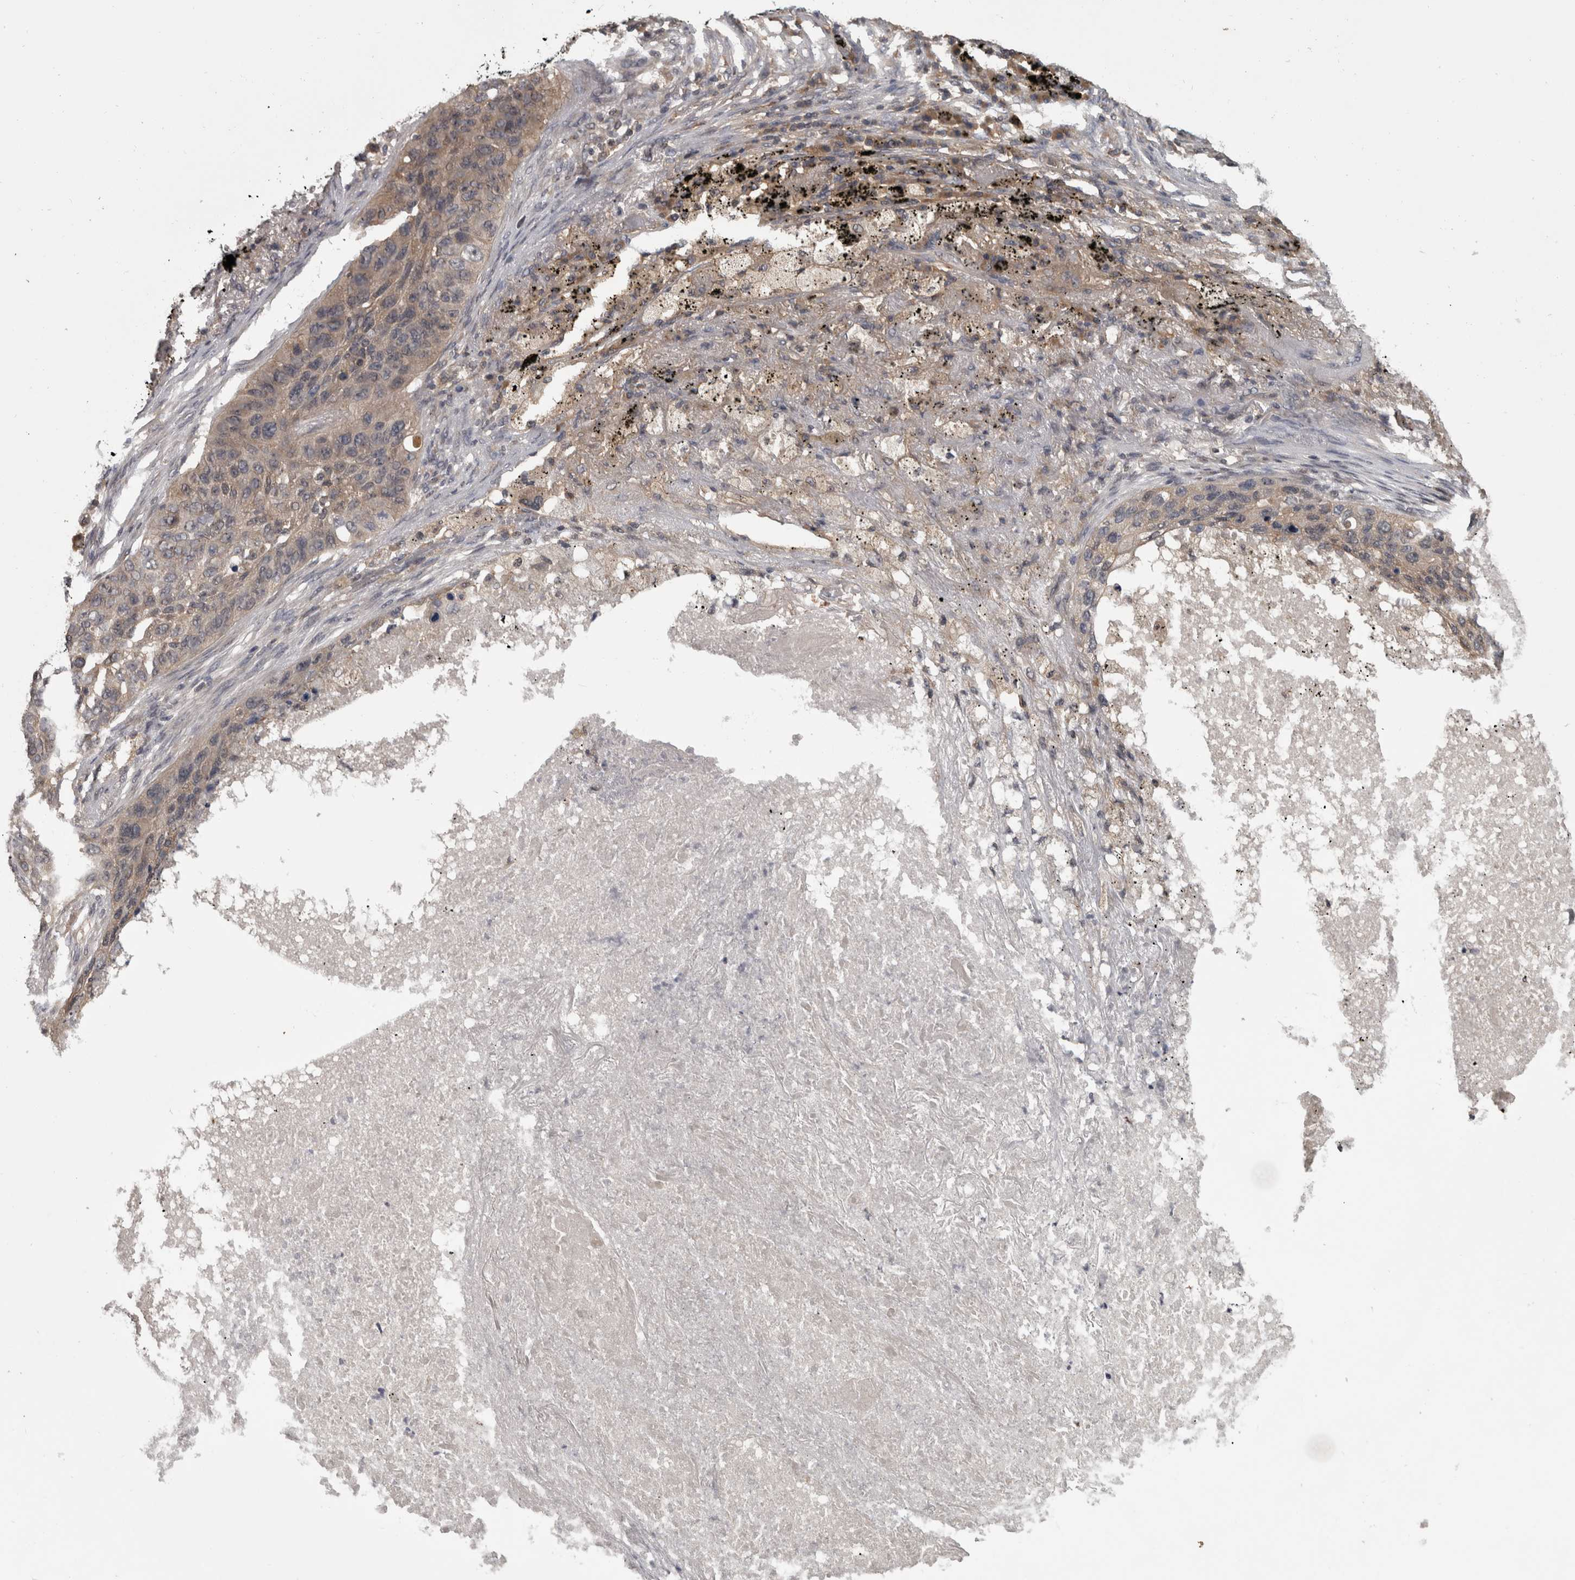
{"staining": {"intensity": "weak", "quantity": ">75%", "location": "cytoplasmic/membranous"}, "tissue": "lung cancer", "cell_type": "Tumor cells", "image_type": "cancer", "snomed": [{"axis": "morphology", "description": "Squamous cell carcinoma, NOS"}, {"axis": "topography", "description": "Lung"}], "caption": "DAB (3,3'-diaminobenzidine) immunohistochemical staining of lung cancer displays weak cytoplasmic/membranous protein positivity in approximately >75% of tumor cells.", "gene": "APRT", "patient": {"sex": "female", "age": 63}}